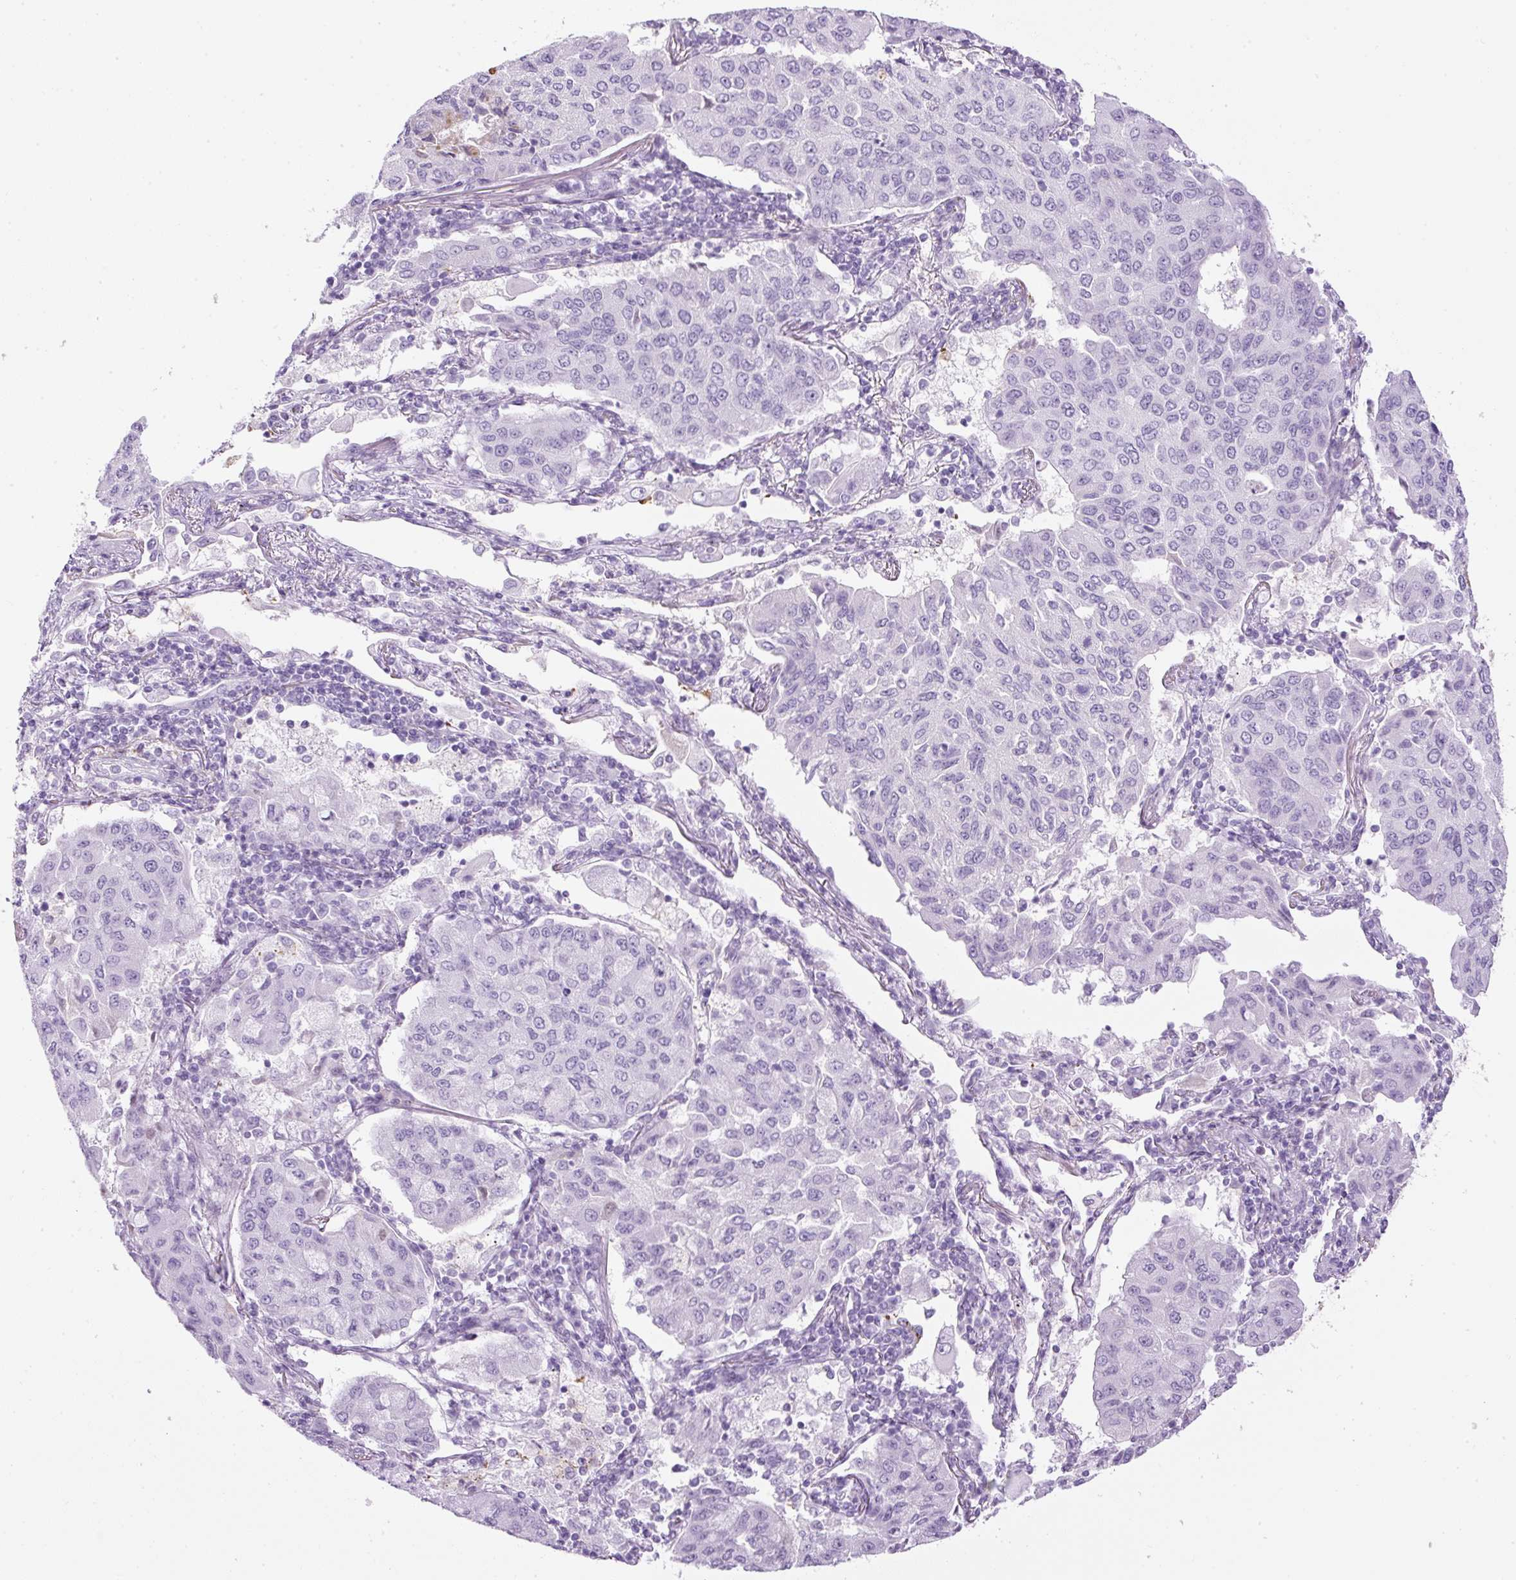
{"staining": {"intensity": "negative", "quantity": "none", "location": "none"}, "tissue": "lung cancer", "cell_type": "Tumor cells", "image_type": "cancer", "snomed": [{"axis": "morphology", "description": "Squamous cell carcinoma, NOS"}, {"axis": "topography", "description": "Lung"}], "caption": "High magnification brightfield microscopy of lung cancer stained with DAB (3,3'-diaminobenzidine) (brown) and counterstained with hematoxylin (blue): tumor cells show no significant staining. (Brightfield microscopy of DAB immunohistochemistry at high magnification).", "gene": "APOA1", "patient": {"sex": "male", "age": 74}}